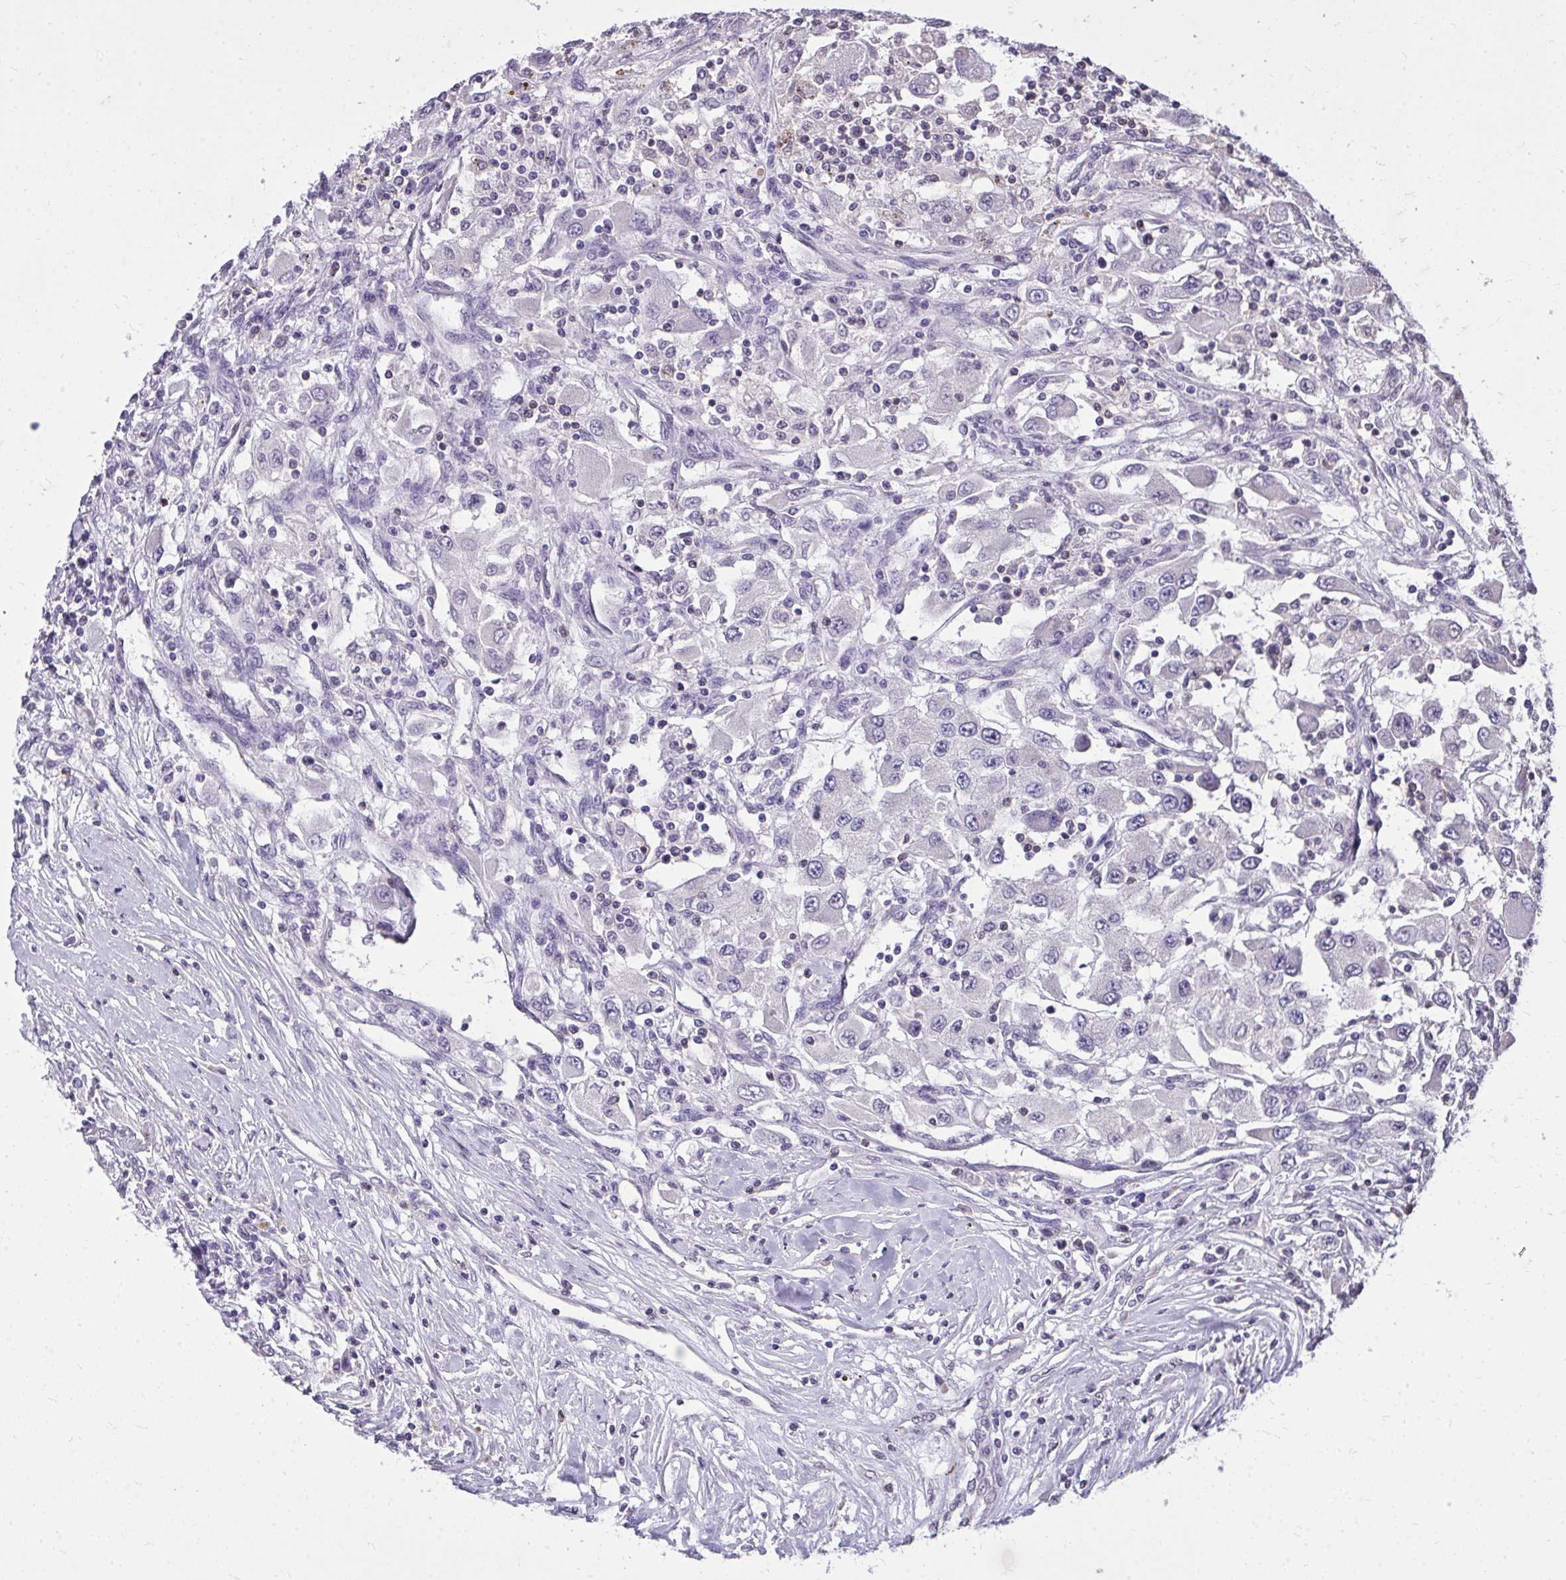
{"staining": {"intensity": "negative", "quantity": "none", "location": "none"}, "tissue": "renal cancer", "cell_type": "Tumor cells", "image_type": "cancer", "snomed": [{"axis": "morphology", "description": "Adenocarcinoma, NOS"}, {"axis": "topography", "description": "Kidney"}], "caption": "DAB (3,3'-diaminobenzidine) immunohistochemical staining of renal cancer (adenocarcinoma) demonstrates no significant staining in tumor cells.", "gene": "AKAP5", "patient": {"sex": "female", "age": 67}}